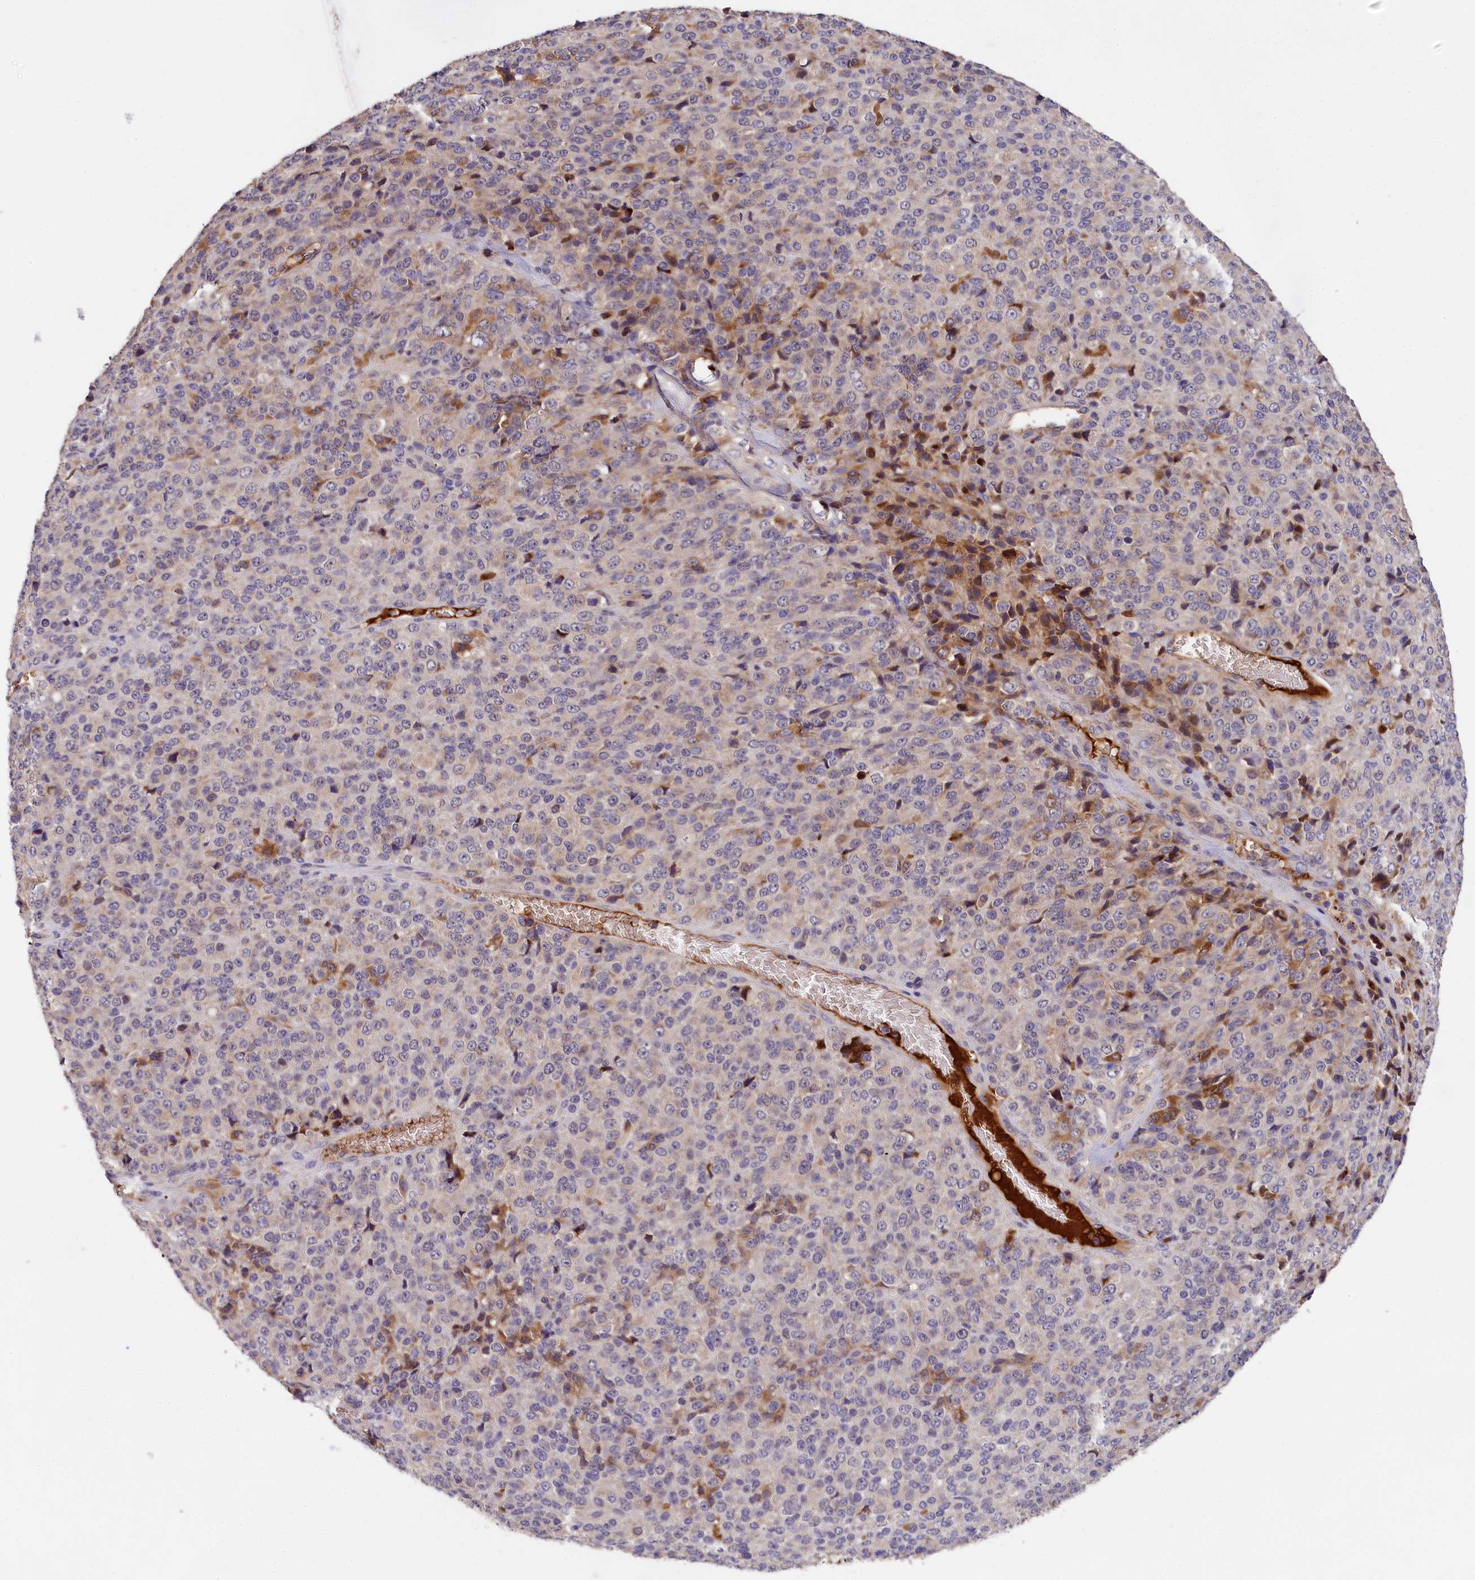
{"staining": {"intensity": "moderate", "quantity": "<25%", "location": "cytoplasmic/membranous"}, "tissue": "melanoma", "cell_type": "Tumor cells", "image_type": "cancer", "snomed": [{"axis": "morphology", "description": "Malignant melanoma, Metastatic site"}, {"axis": "topography", "description": "Brain"}], "caption": "Immunohistochemical staining of malignant melanoma (metastatic site) exhibits moderate cytoplasmic/membranous protein expression in about <25% of tumor cells. The staining is performed using DAB brown chromogen to label protein expression. The nuclei are counter-stained blue using hematoxylin.", "gene": "PHAF1", "patient": {"sex": "female", "age": 56}}